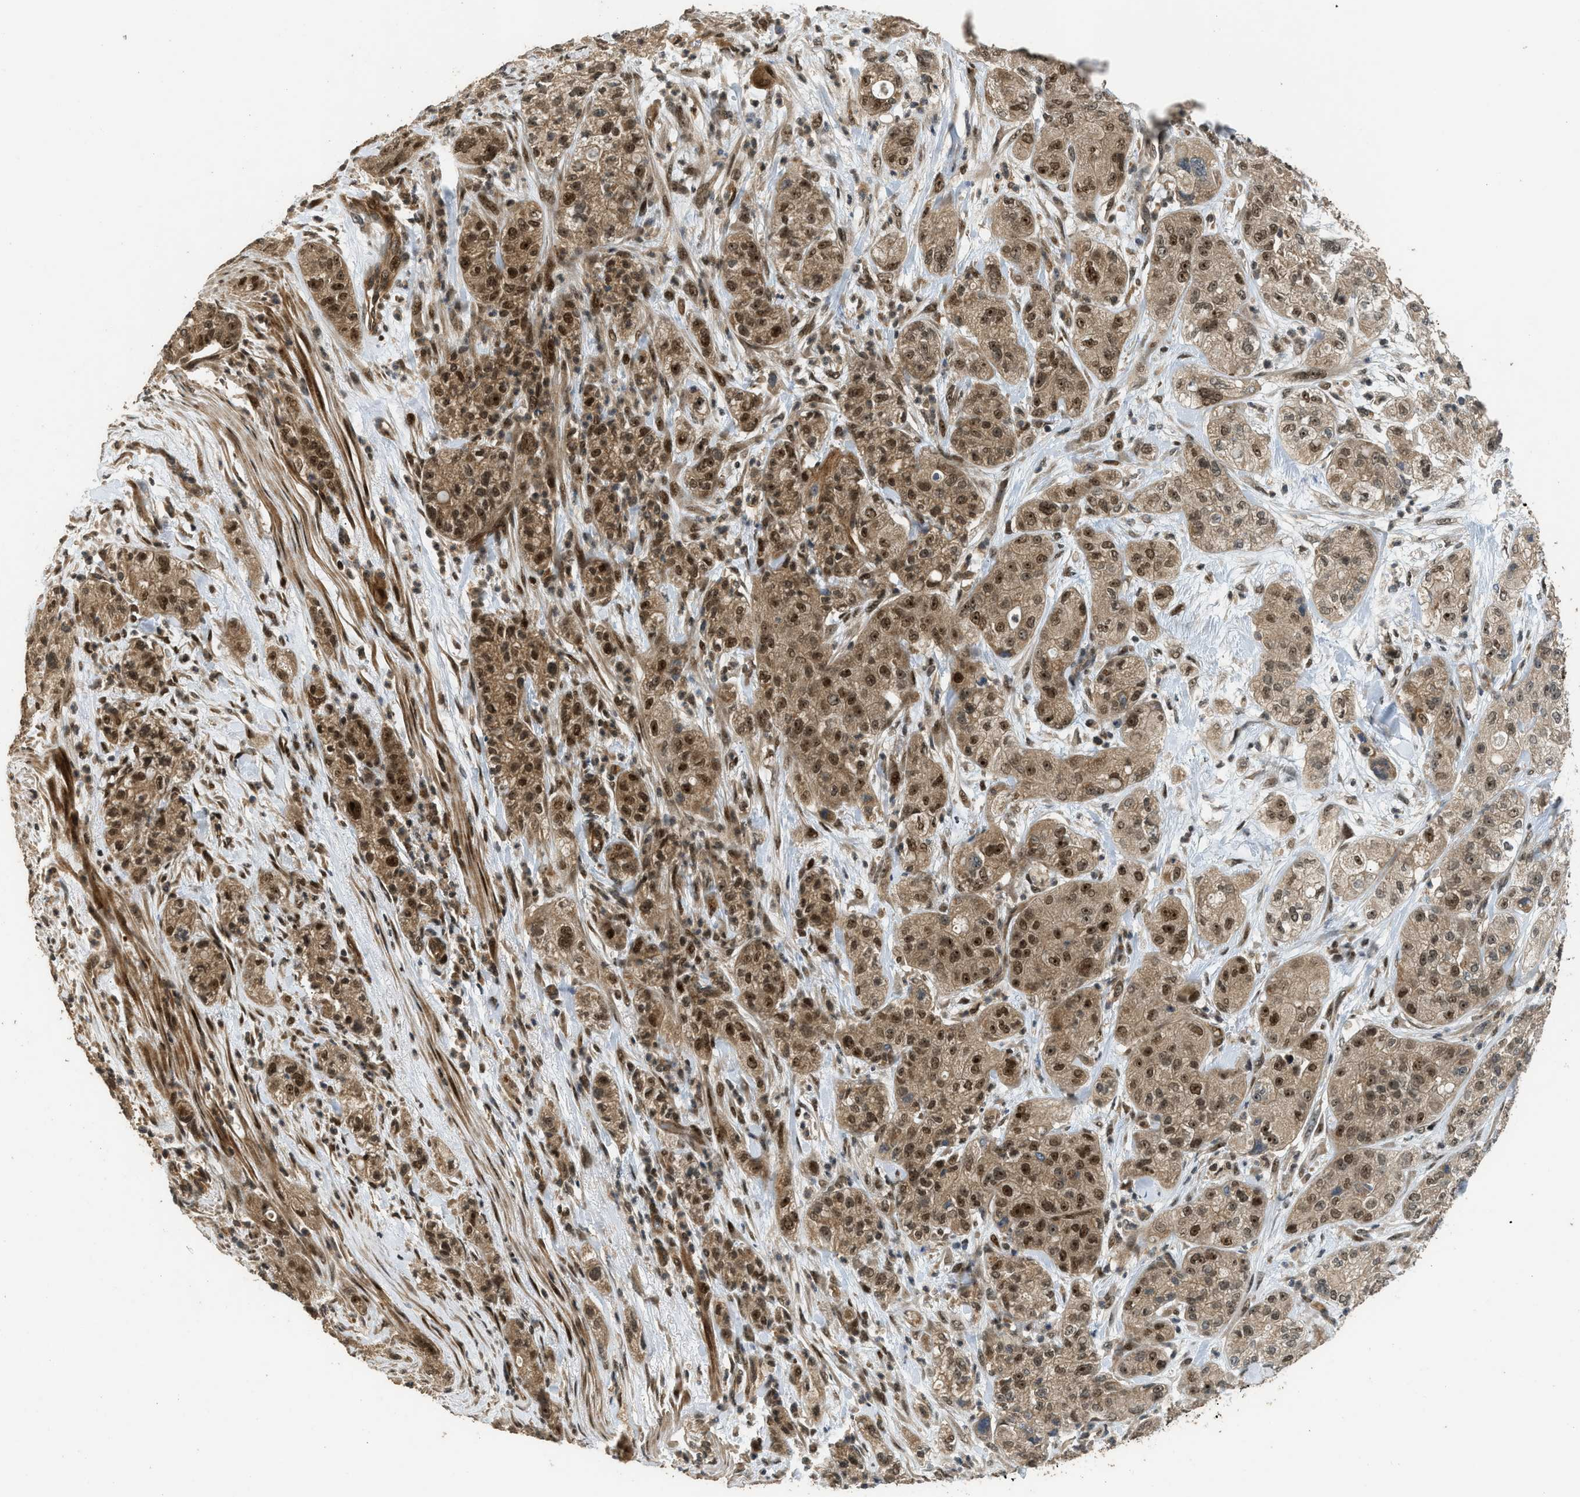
{"staining": {"intensity": "moderate", "quantity": ">75%", "location": "cytoplasmic/membranous,nuclear"}, "tissue": "pancreatic cancer", "cell_type": "Tumor cells", "image_type": "cancer", "snomed": [{"axis": "morphology", "description": "Adenocarcinoma, NOS"}, {"axis": "topography", "description": "Pancreas"}], "caption": "The micrograph demonstrates immunohistochemical staining of pancreatic adenocarcinoma. There is moderate cytoplasmic/membranous and nuclear staining is seen in about >75% of tumor cells.", "gene": "GET1", "patient": {"sex": "female", "age": 78}}